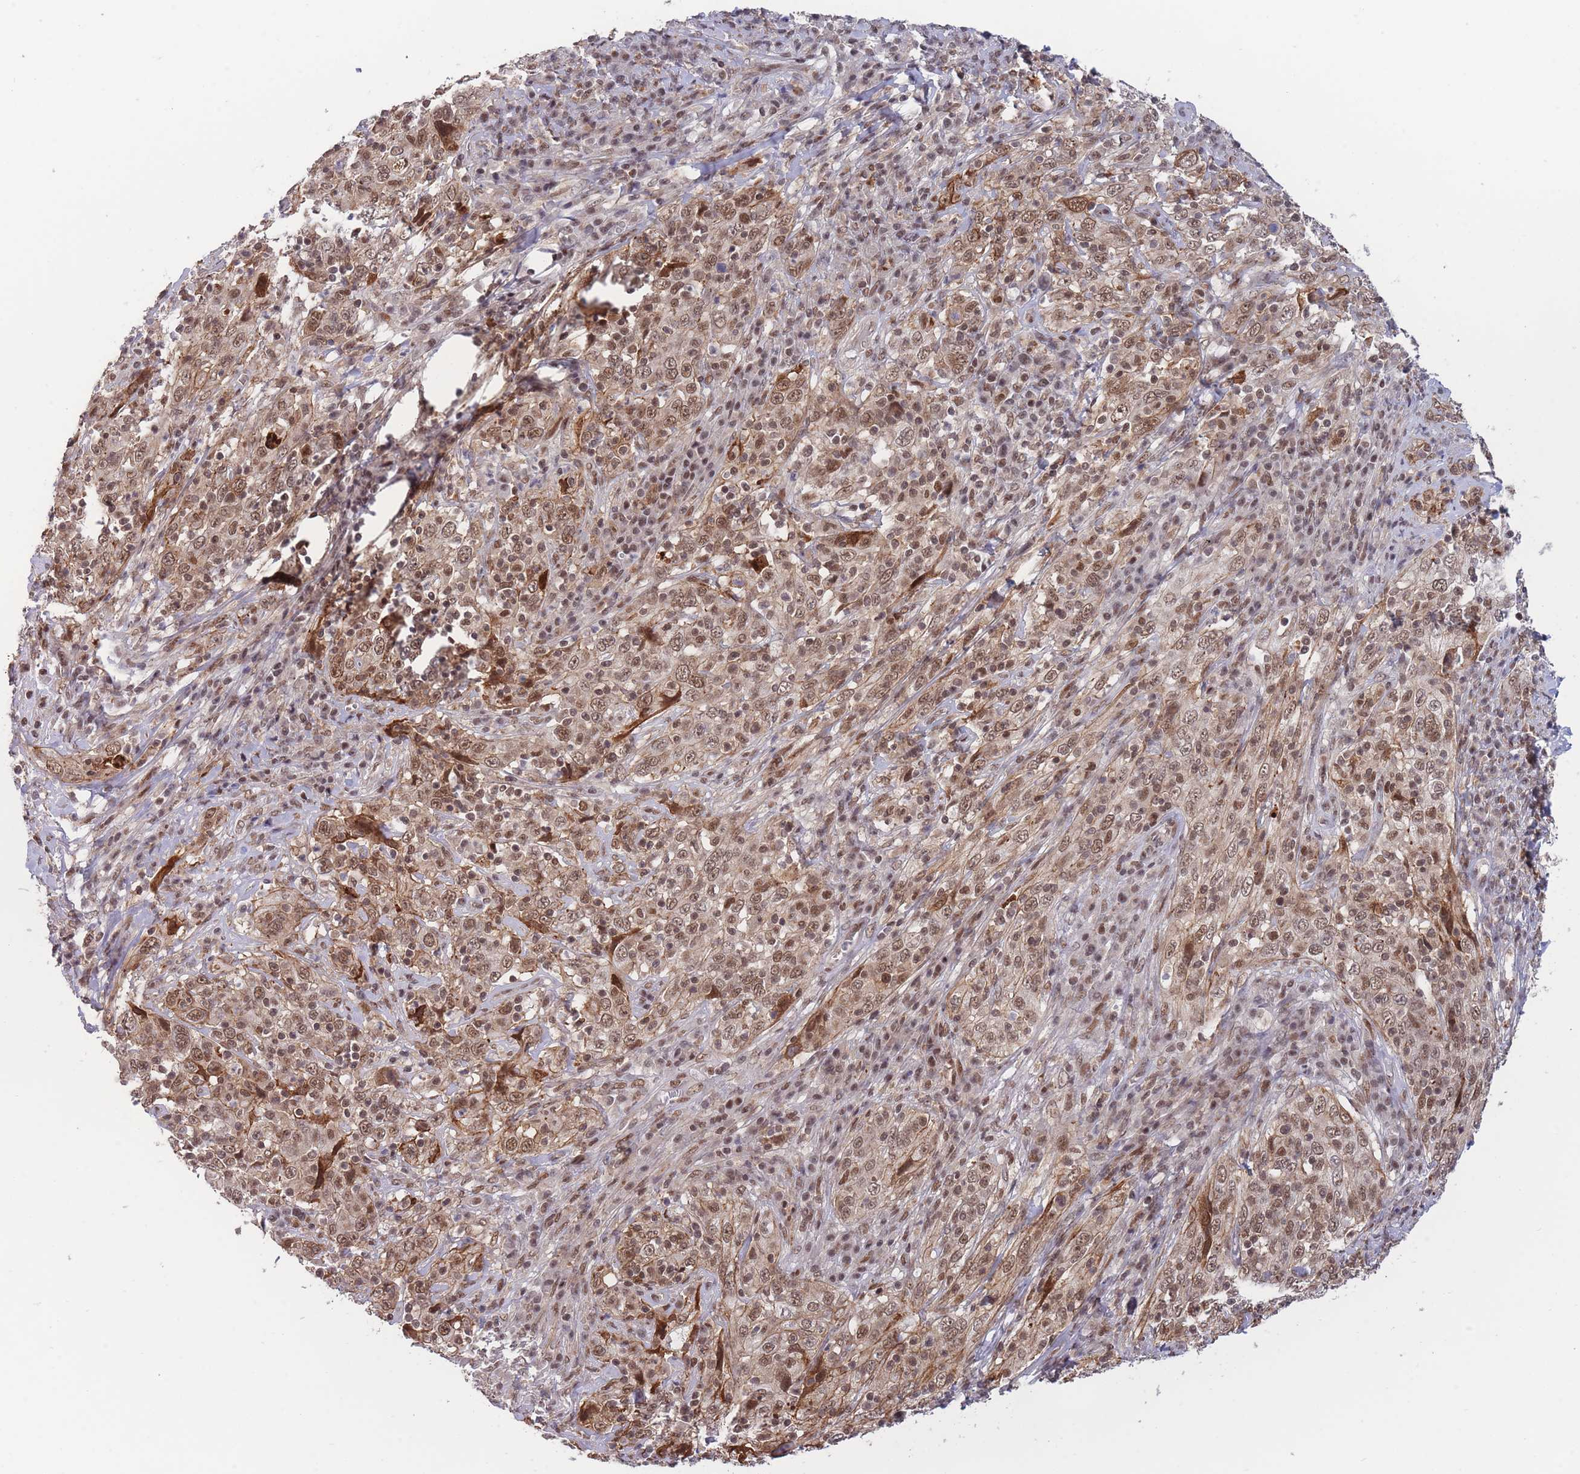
{"staining": {"intensity": "moderate", "quantity": ">75%", "location": "cytoplasmic/membranous,nuclear"}, "tissue": "cervical cancer", "cell_type": "Tumor cells", "image_type": "cancer", "snomed": [{"axis": "morphology", "description": "Squamous cell carcinoma, NOS"}, {"axis": "topography", "description": "Cervix"}], "caption": "Protein analysis of cervical cancer tissue demonstrates moderate cytoplasmic/membranous and nuclear staining in about >75% of tumor cells.", "gene": "BOD1L1", "patient": {"sex": "female", "age": 46}}